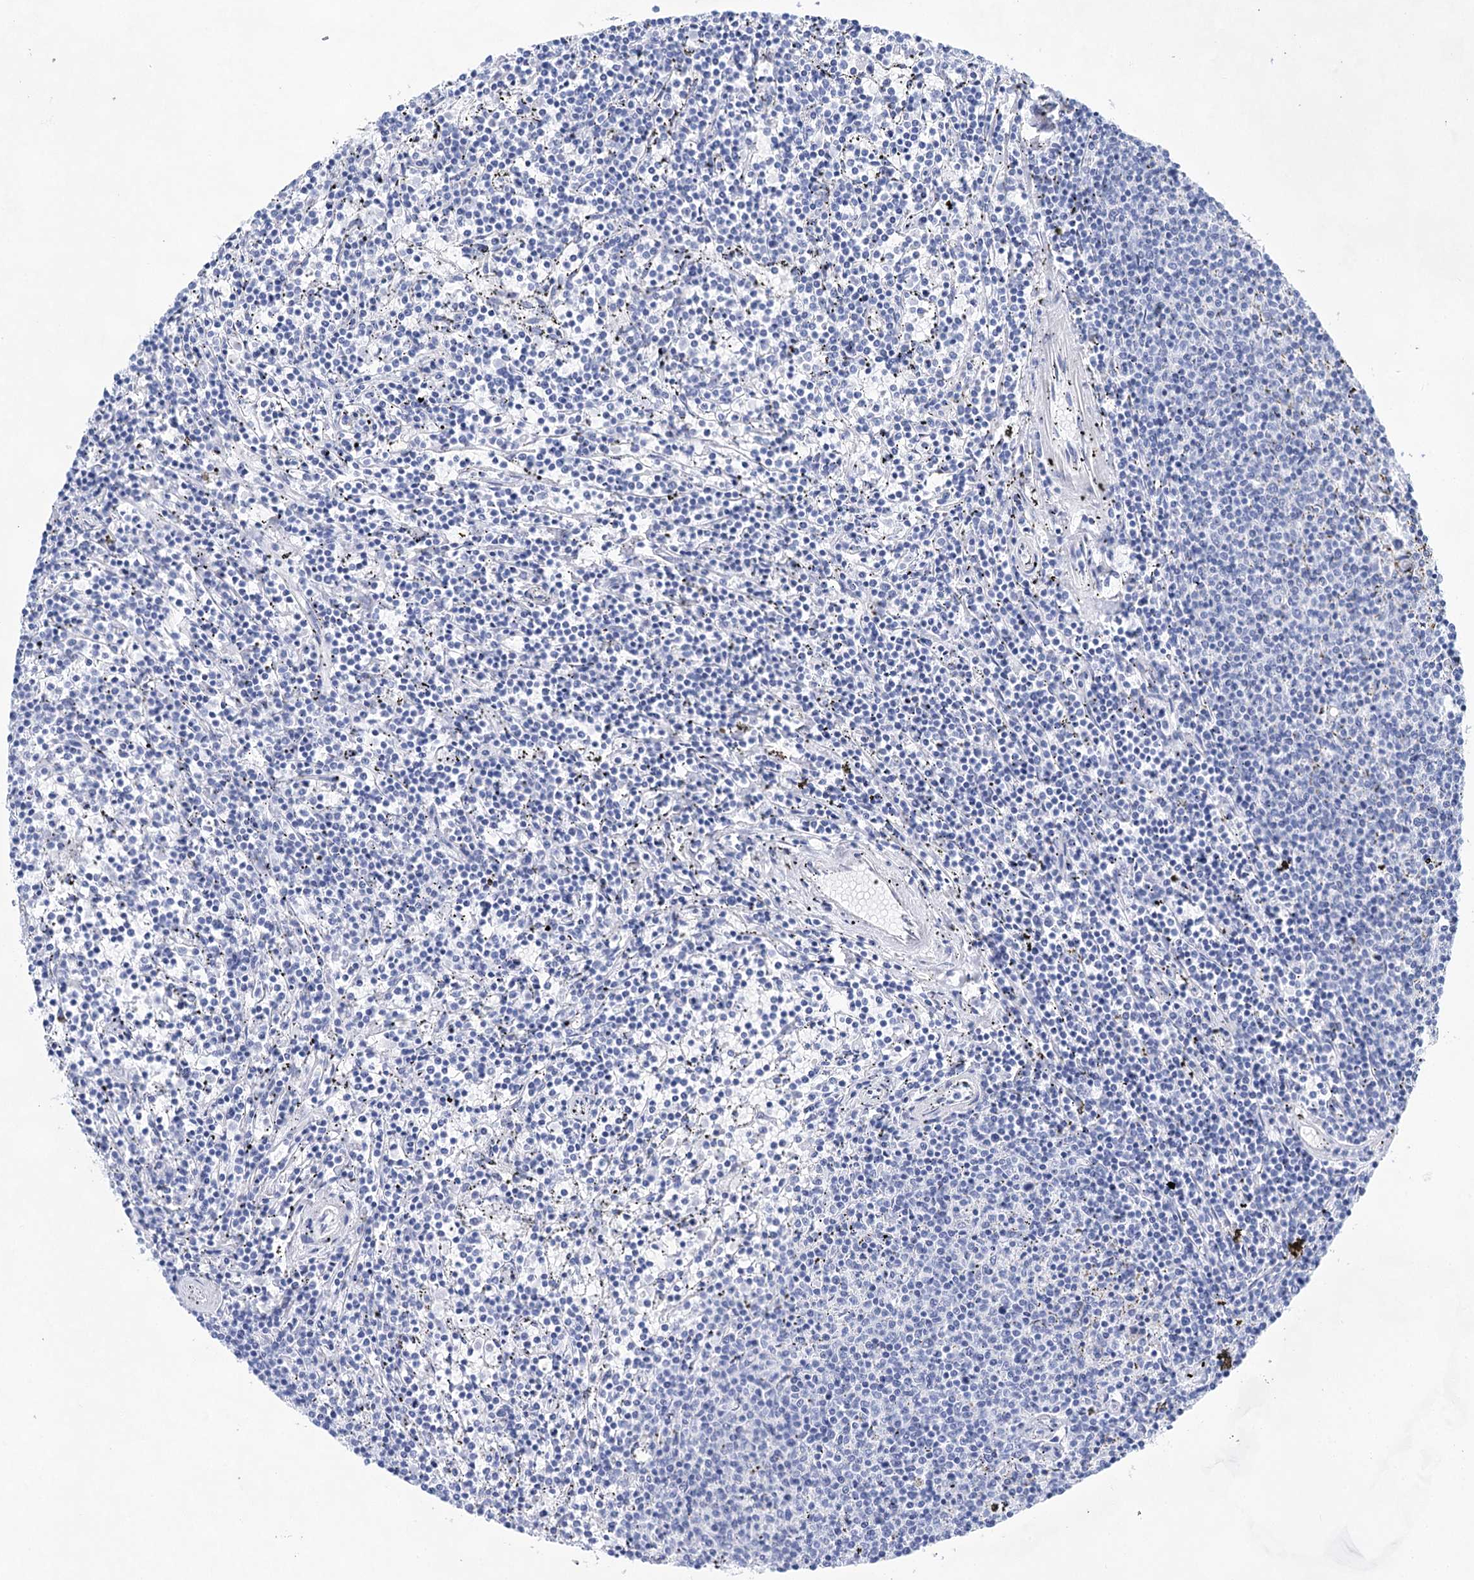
{"staining": {"intensity": "negative", "quantity": "none", "location": "none"}, "tissue": "lymphoma", "cell_type": "Tumor cells", "image_type": "cancer", "snomed": [{"axis": "morphology", "description": "Malignant lymphoma, non-Hodgkin's type, Low grade"}, {"axis": "topography", "description": "Spleen"}], "caption": "Tumor cells are negative for brown protein staining in lymphoma.", "gene": "LALBA", "patient": {"sex": "female", "age": 50}}